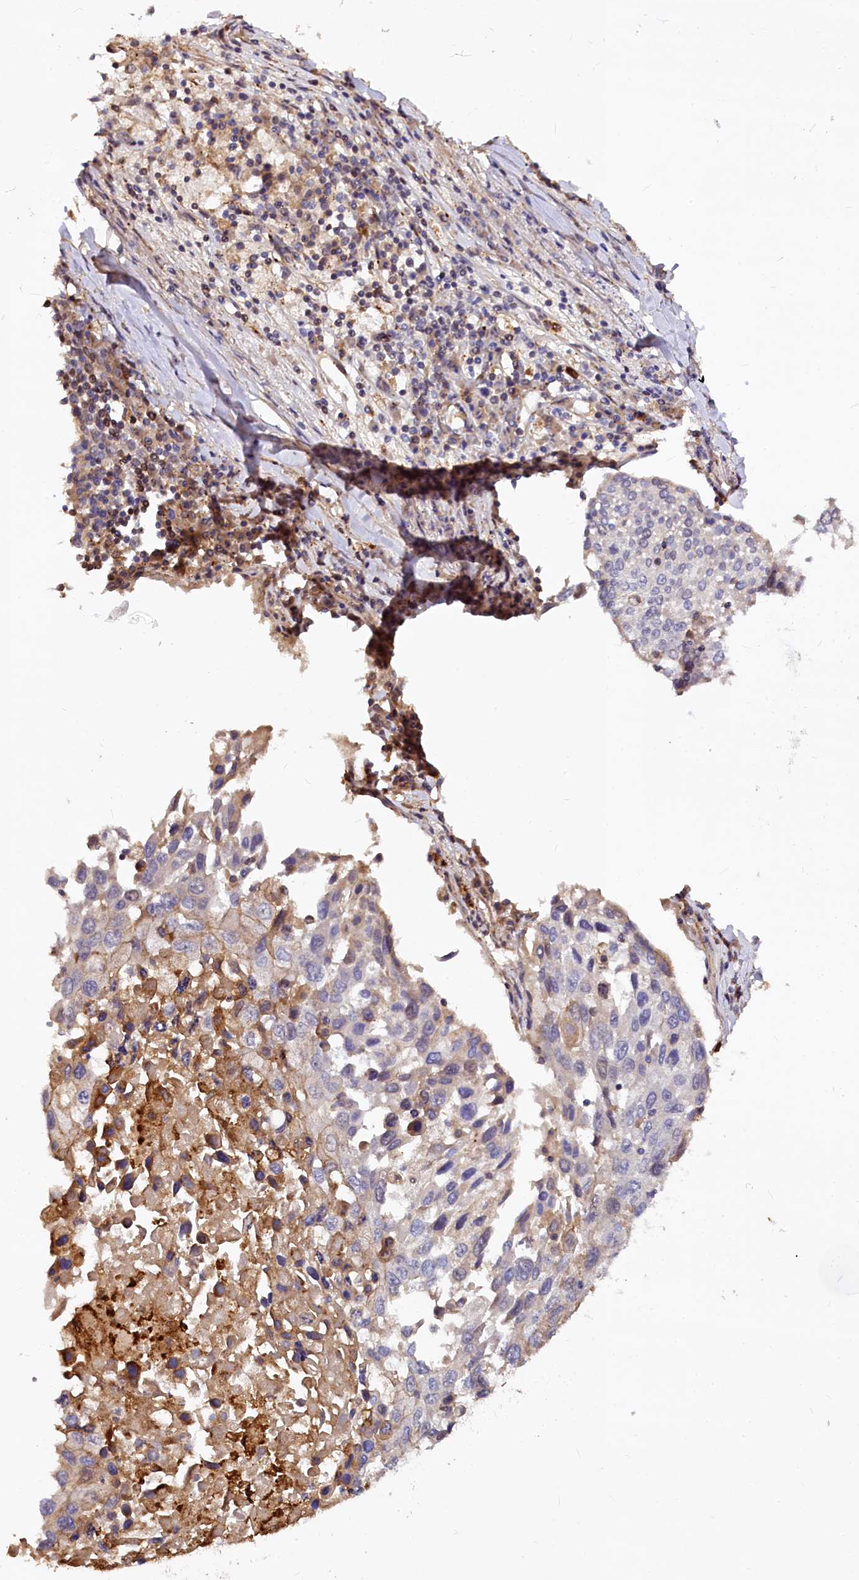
{"staining": {"intensity": "weak", "quantity": "<25%", "location": "cytoplasmic/membranous"}, "tissue": "lung cancer", "cell_type": "Tumor cells", "image_type": "cancer", "snomed": [{"axis": "morphology", "description": "Squamous cell carcinoma, NOS"}, {"axis": "topography", "description": "Lung"}], "caption": "Lung cancer (squamous cell carcinoma) was stained to show a protein in brown. There is no significant expression in tumor cells.", "gene": "ATG101", "patient": {"sex": "male", "age": 65}}